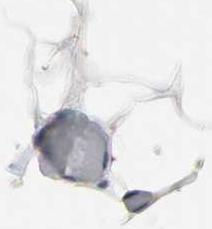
{"staining": {"intensity": "weak", "quantity": "25%-75%", "location": "cytoplasmic/membranous"}, "tissue": "adipose tissue", "cell_type": "Adipocytes", "image_type": "normal", "snomed": [{"axis": "morphology", "description": "Normal tissue, NOS"}, {"axis": "topography", "description": "Breast"}, {"axis": "topography", "description": "Adipose tissue"}], "caption": "DAB (3,3'-diaminobenzidine) immunohistochemical staining of normal human adipose tissue shows weak cytoplasmic/membranous protein staining in approximately 25%-75% of adipocytes. (Brightfield microscopy of DAB IHC at high magnification).", "gene": "DPP8", "patient": {"sex": "female", "age": 25}}